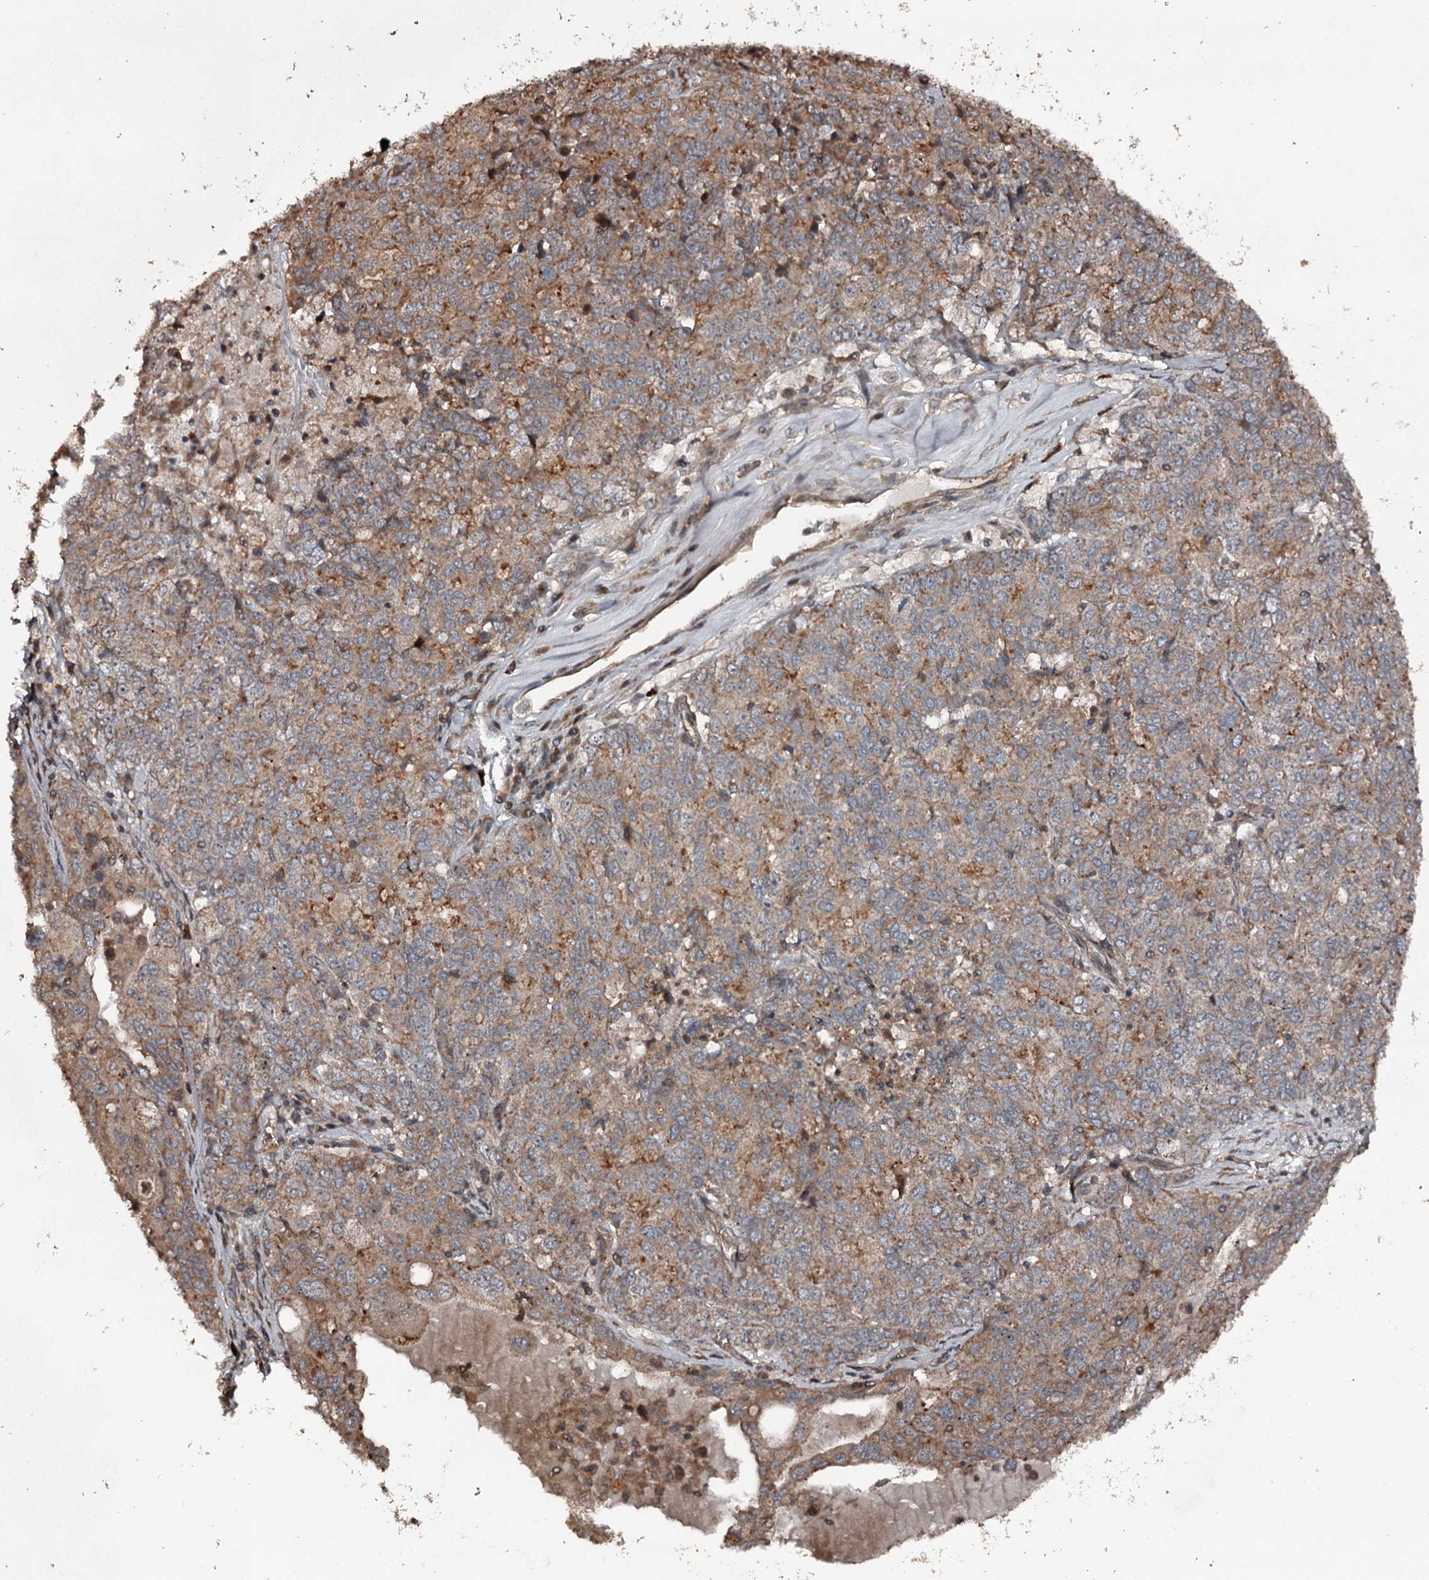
{"staining": {"intensity": "moderate", "quantity": ">75%", "location": "cytoplasmic/membranous"}, "tissue": "ovarian cancer", "cell_type": "Tumor cells", "image_type": "cancer", "snomed": [{"axis": "morphology", "description": "Carcinoma, endometroid"}, {"axis": "topography", "description": "Ovary"}], "caption": "High-magnification brightfield microscopy of ovarian cancer stained with DAB (3,3'-diaminobenzidine) (brown) and counterstained with hematoxylin (blue). tumor cells exhibit moderate cytoplasmic/membranous expression is seen in approximately>75% of cells.", "gene": "RAB21", "patient": {"sex": "female", "age": 62}}